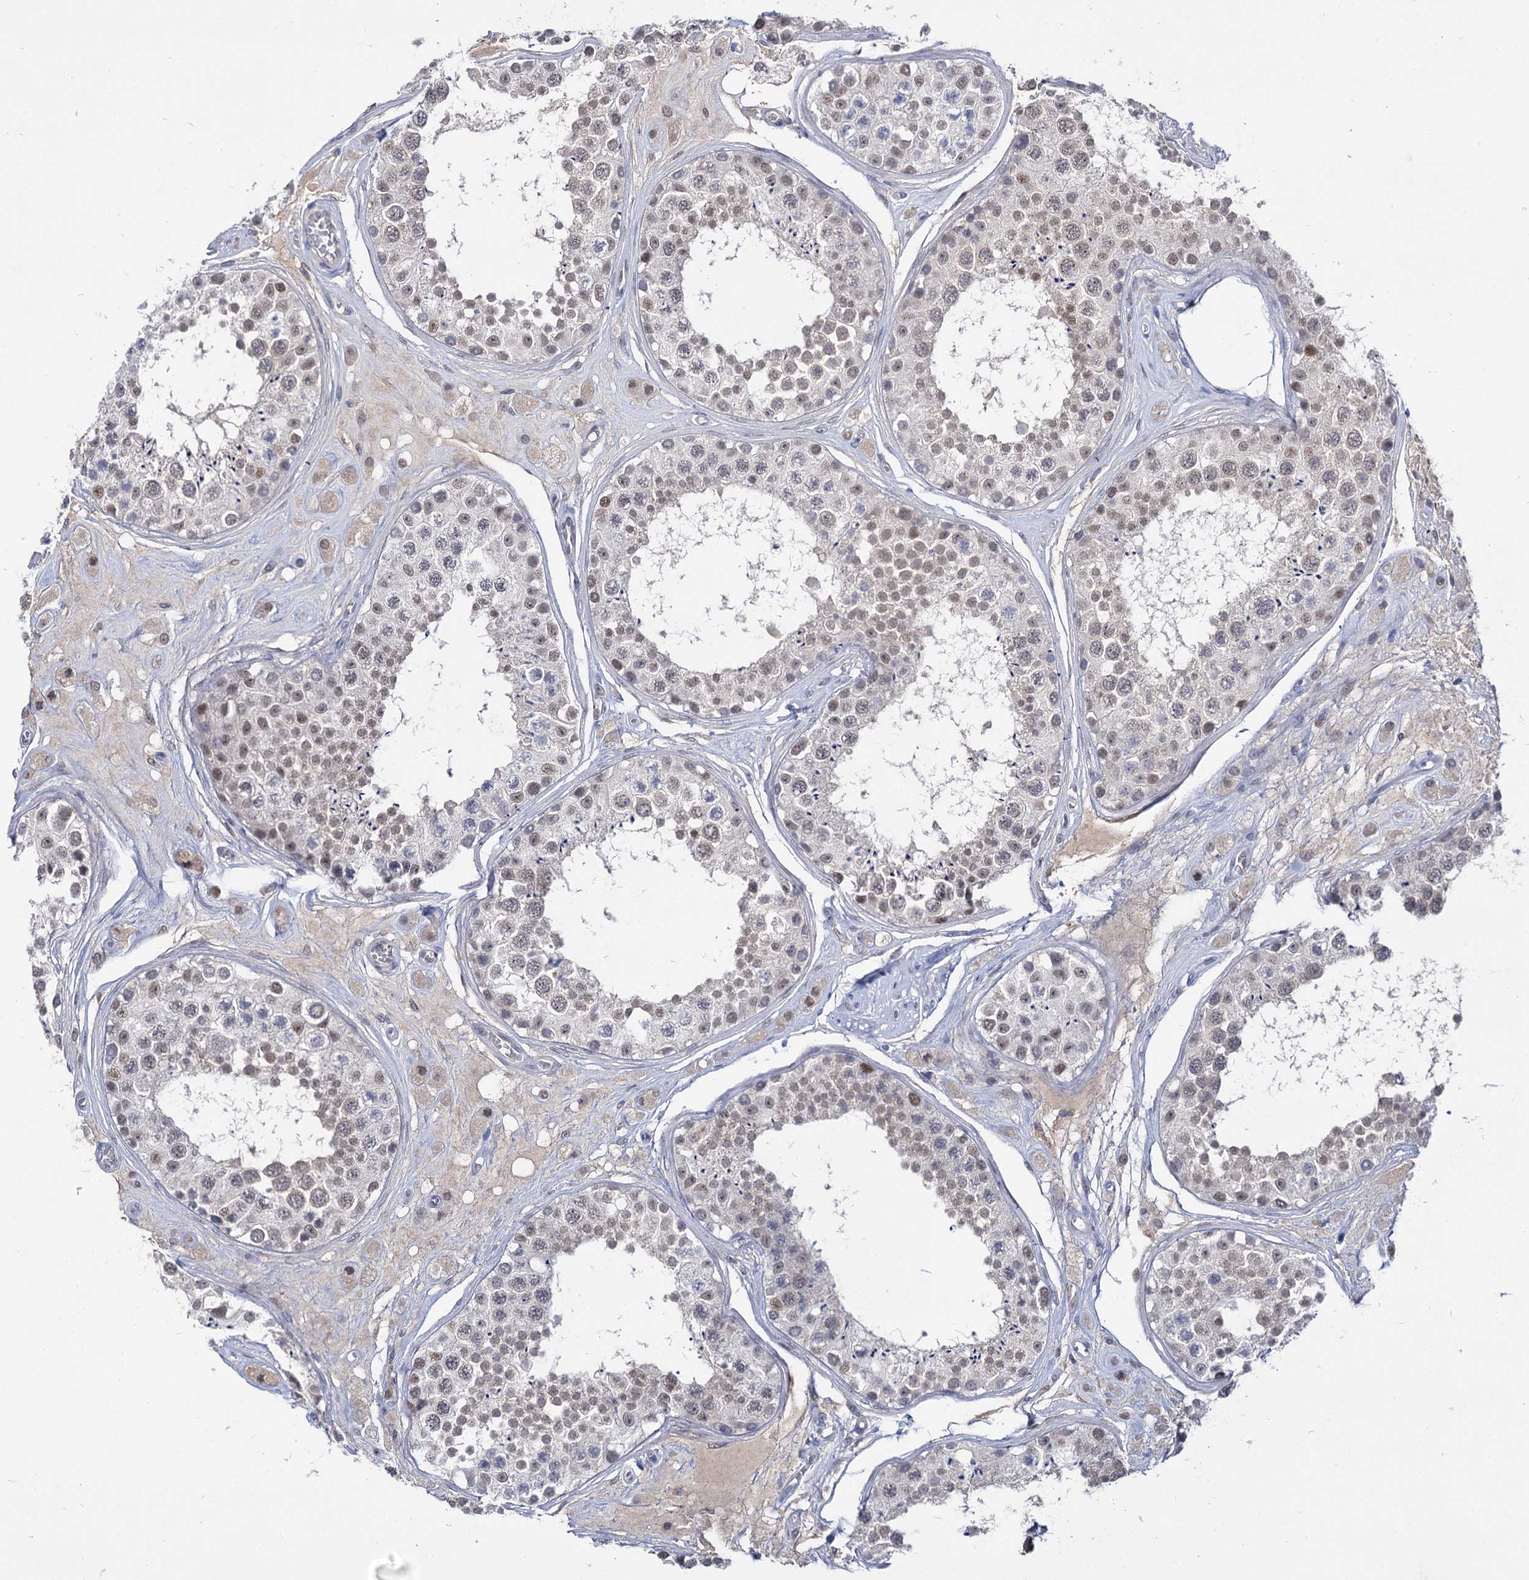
{"staining": {"intensity": "weak", "quantity": "25%-75%", "location": "cytoplasmic/membranous,nuclear"}, "tissue": "testis", "cell_type": "Cells in seminiferous ducts", "image_type": "normal", "snomed": [{"axis": "morphology", "description": "Normal tissue, NOS"}, {"axis": "topography", "description": "Testis"}], "caption": "Weak cytoplasmic/membranous,nuclear protein staining is appreciated in about 25%-75% of cells in seminiferous ducts in testis. (DAB IHC, brown staining for protein, blue staining for nuclei).", "gene": "NEK10", "patient": {"sex": "male", "age": 25}}